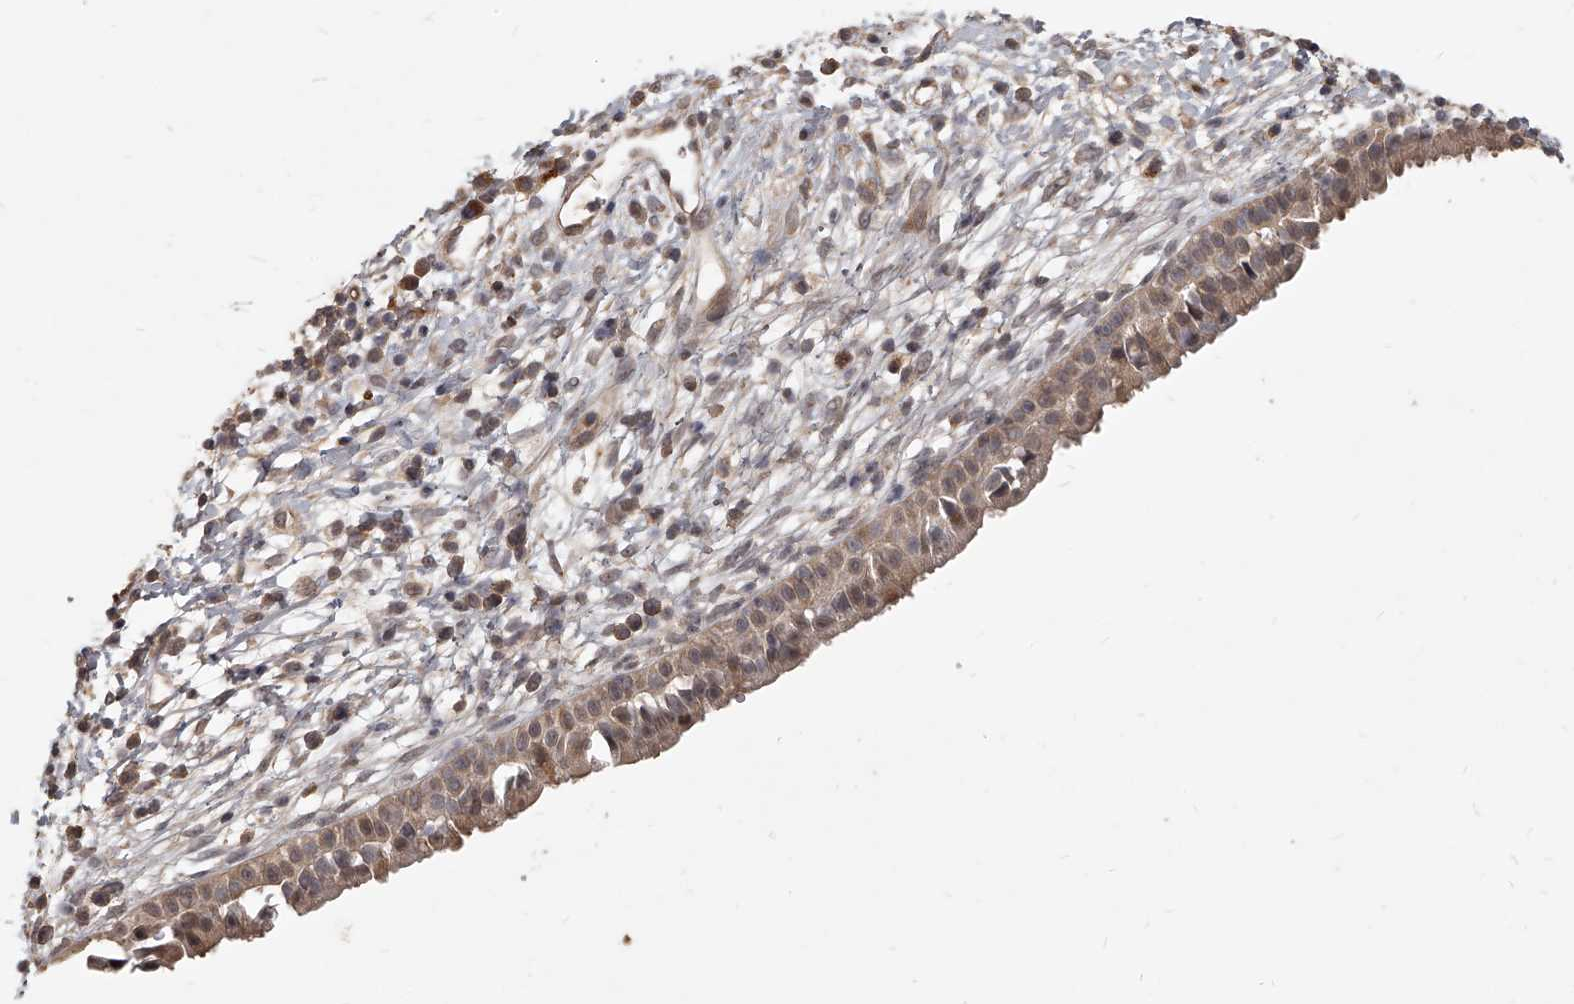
{"staining": {"intensity": "moderate", "quantity": ">75%", "location": "cytoplasmic/membranous"}, "tissue": "nasopharynx", "cell_type": "Respiratory epithelial cells", "image_type": "normal", "snomed": [{"axis": "morphology", "description": "Normal tissue, NOS"}, {"axis": "topography", "description": "Nasopharynx"}], "caption": "Respiratory epithelial cells show moderate cytoplasmic/membranous staining in approximately >75% of cells in benign nasopharynx.", "gene": "SLC37A1", "patient": {"sex": "male", "age": 22}}